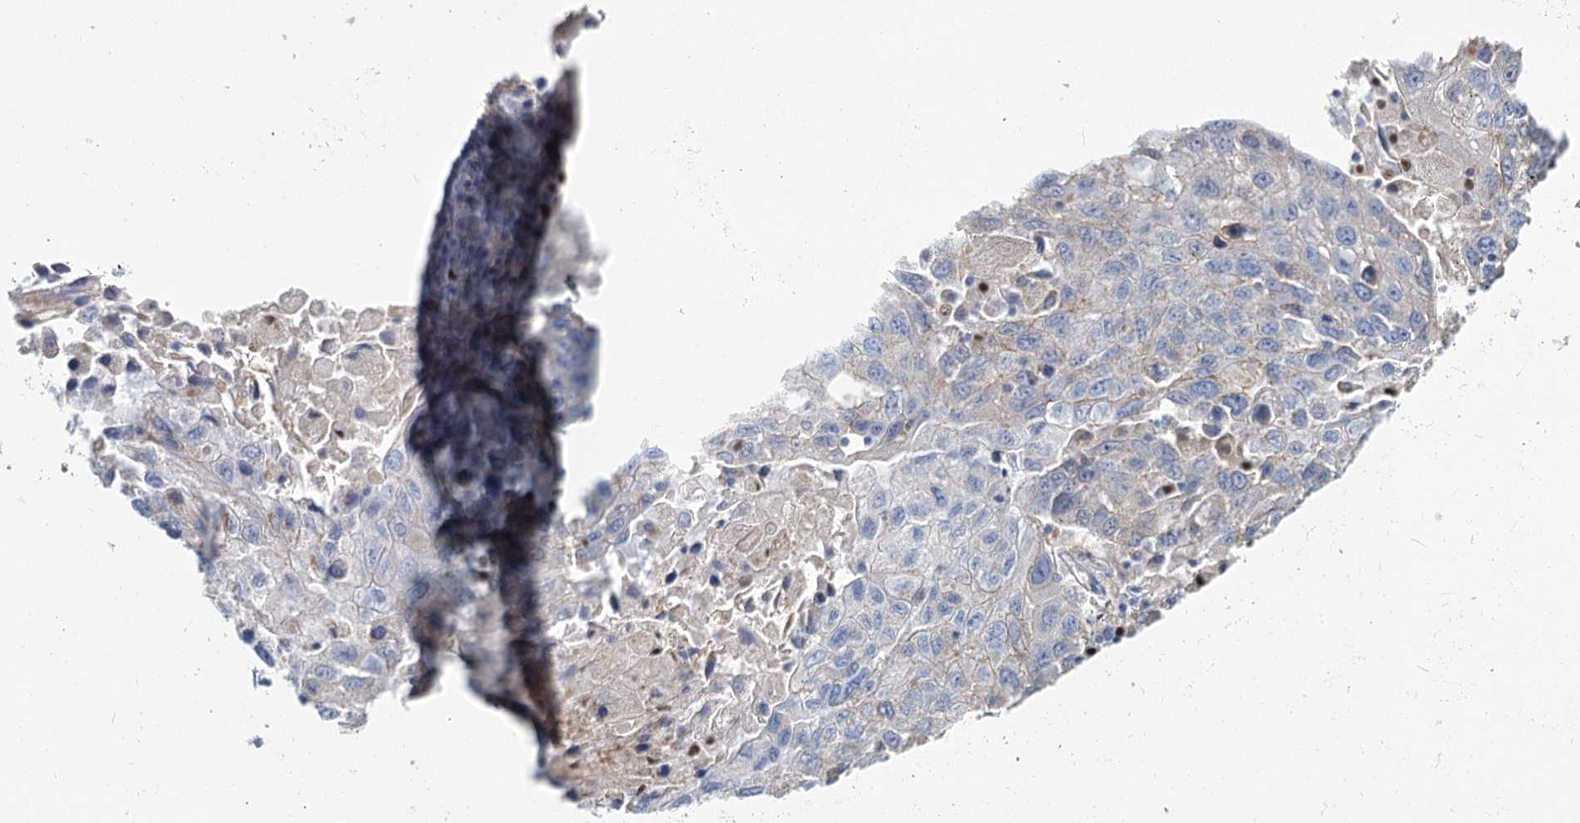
{"staining": {"intensity": "negative", "quantity": "none", "location": "none"}, "tissue": "lung cancer", "cell_type": "Tumor cells", "image_type": "cancer", "snomed": [{"axis": "morphology", "description": "Squamous cell carcinoma, NOS"}, {"axis": "topography", "description": "Lung"}], "caption": "A micrograph of lung cancer stained for a protein exhibits no brown staining in tumor cells. (Brightfield microscopy of DAB IHC at high magnification).", "gene": "IGSF3", "patient": {"sex": "male", "age": 65}}